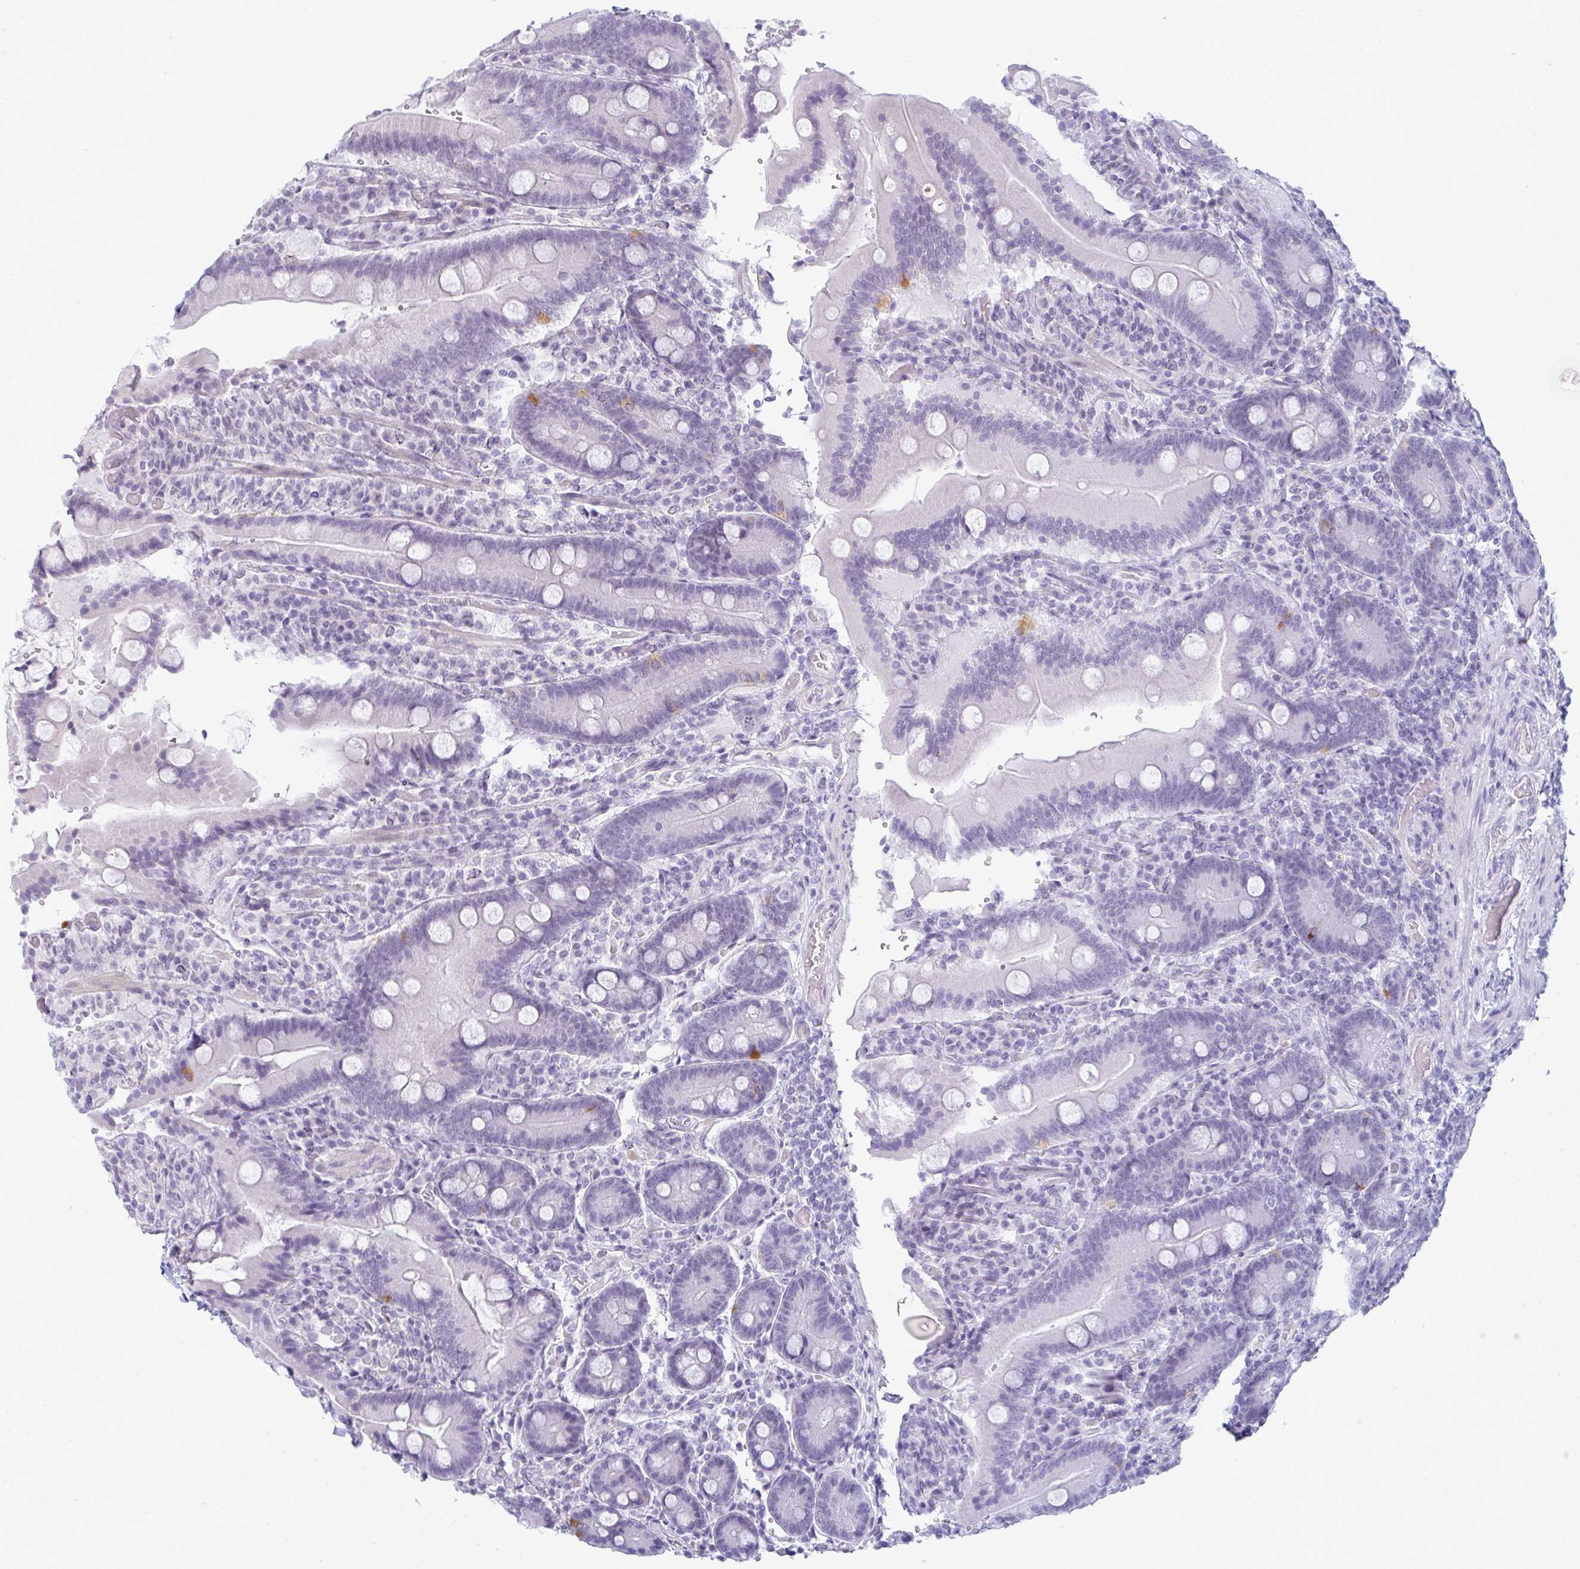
{"staining": {"intensity": "moderate", "quantity": "<25%", "location": "cytoplasmic/membranous"}, "tissue": "duodenum", "cell_type": "Glandular cells", "image_type": "normal", "snomed": [{"axis": "morphology", "description": "Normal tissue, NOS"}, {"axis": "topography", "description": "Duodenum"}], "caption": "A high-resolution histopathology image shows IHC staining of benign duodenum, which displays moderate cytoplasmic/membranous expression in approximately <25% of glandular cells.", "gene": "TEX33", "patient": {"sex": "female", "age": 62}}